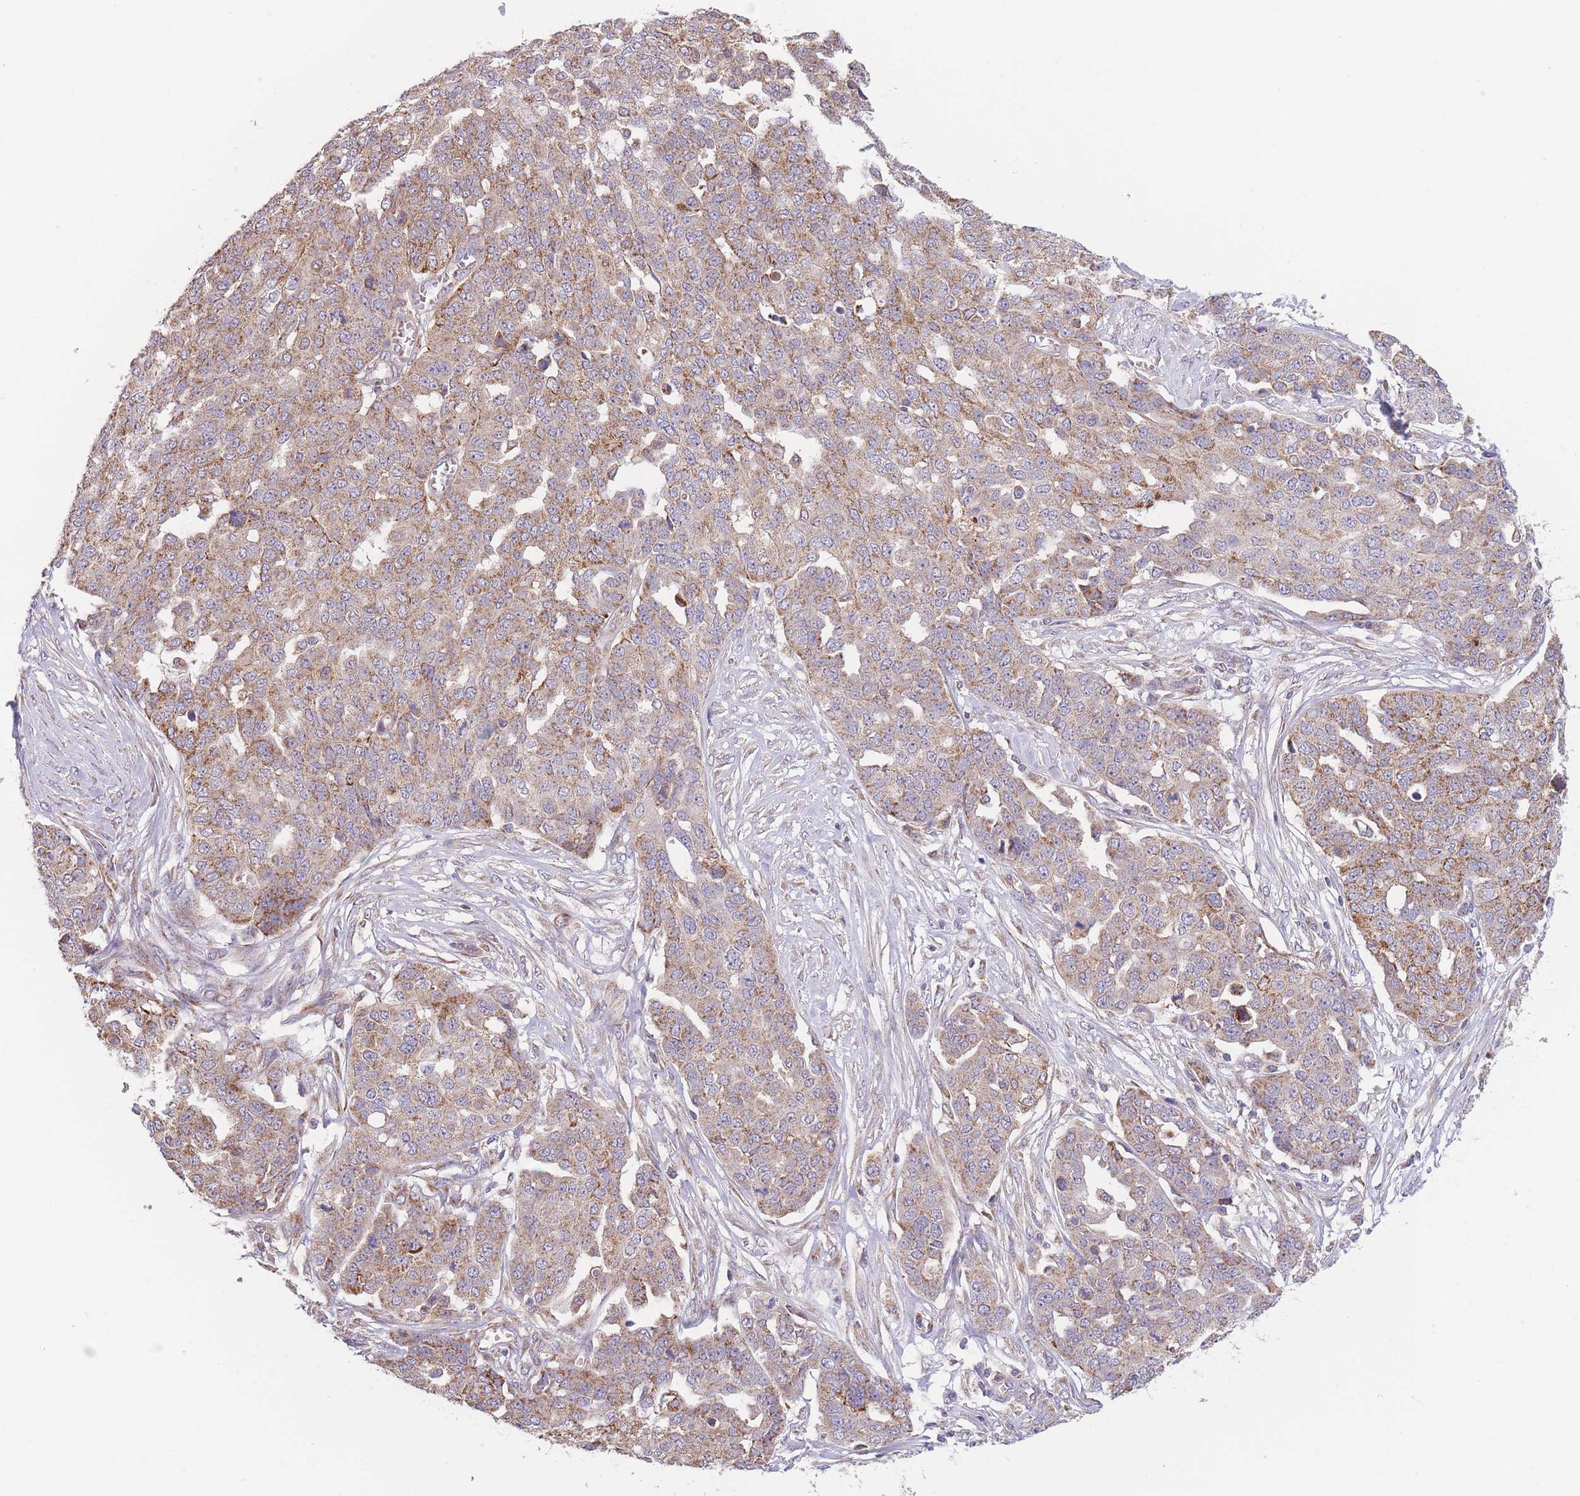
{"staining": {"intensity": "moderate", "quantity": ">75%", "location": "cytoplasmic/membranous"}, "tissue": "ovarian cancer", "cell_type": "Tumor cells", "image_type": "cancer", "snomed": [{"axis": "morphology", "description": "Cystadenocarcinoma, serous, NOS"}, {"axis": "topography", "description": "Soft tissue"}, {"axis": "topography", "description": "Ovary"}], "caption": "DAB immunohistochemical staining of ovarian cancer reveals moderate cytoplasmic/membranous protein staining in approximately >75% of tumor cells.", "gene": "SLC25A42", "patient": {"sex": "female", "age": 57}}